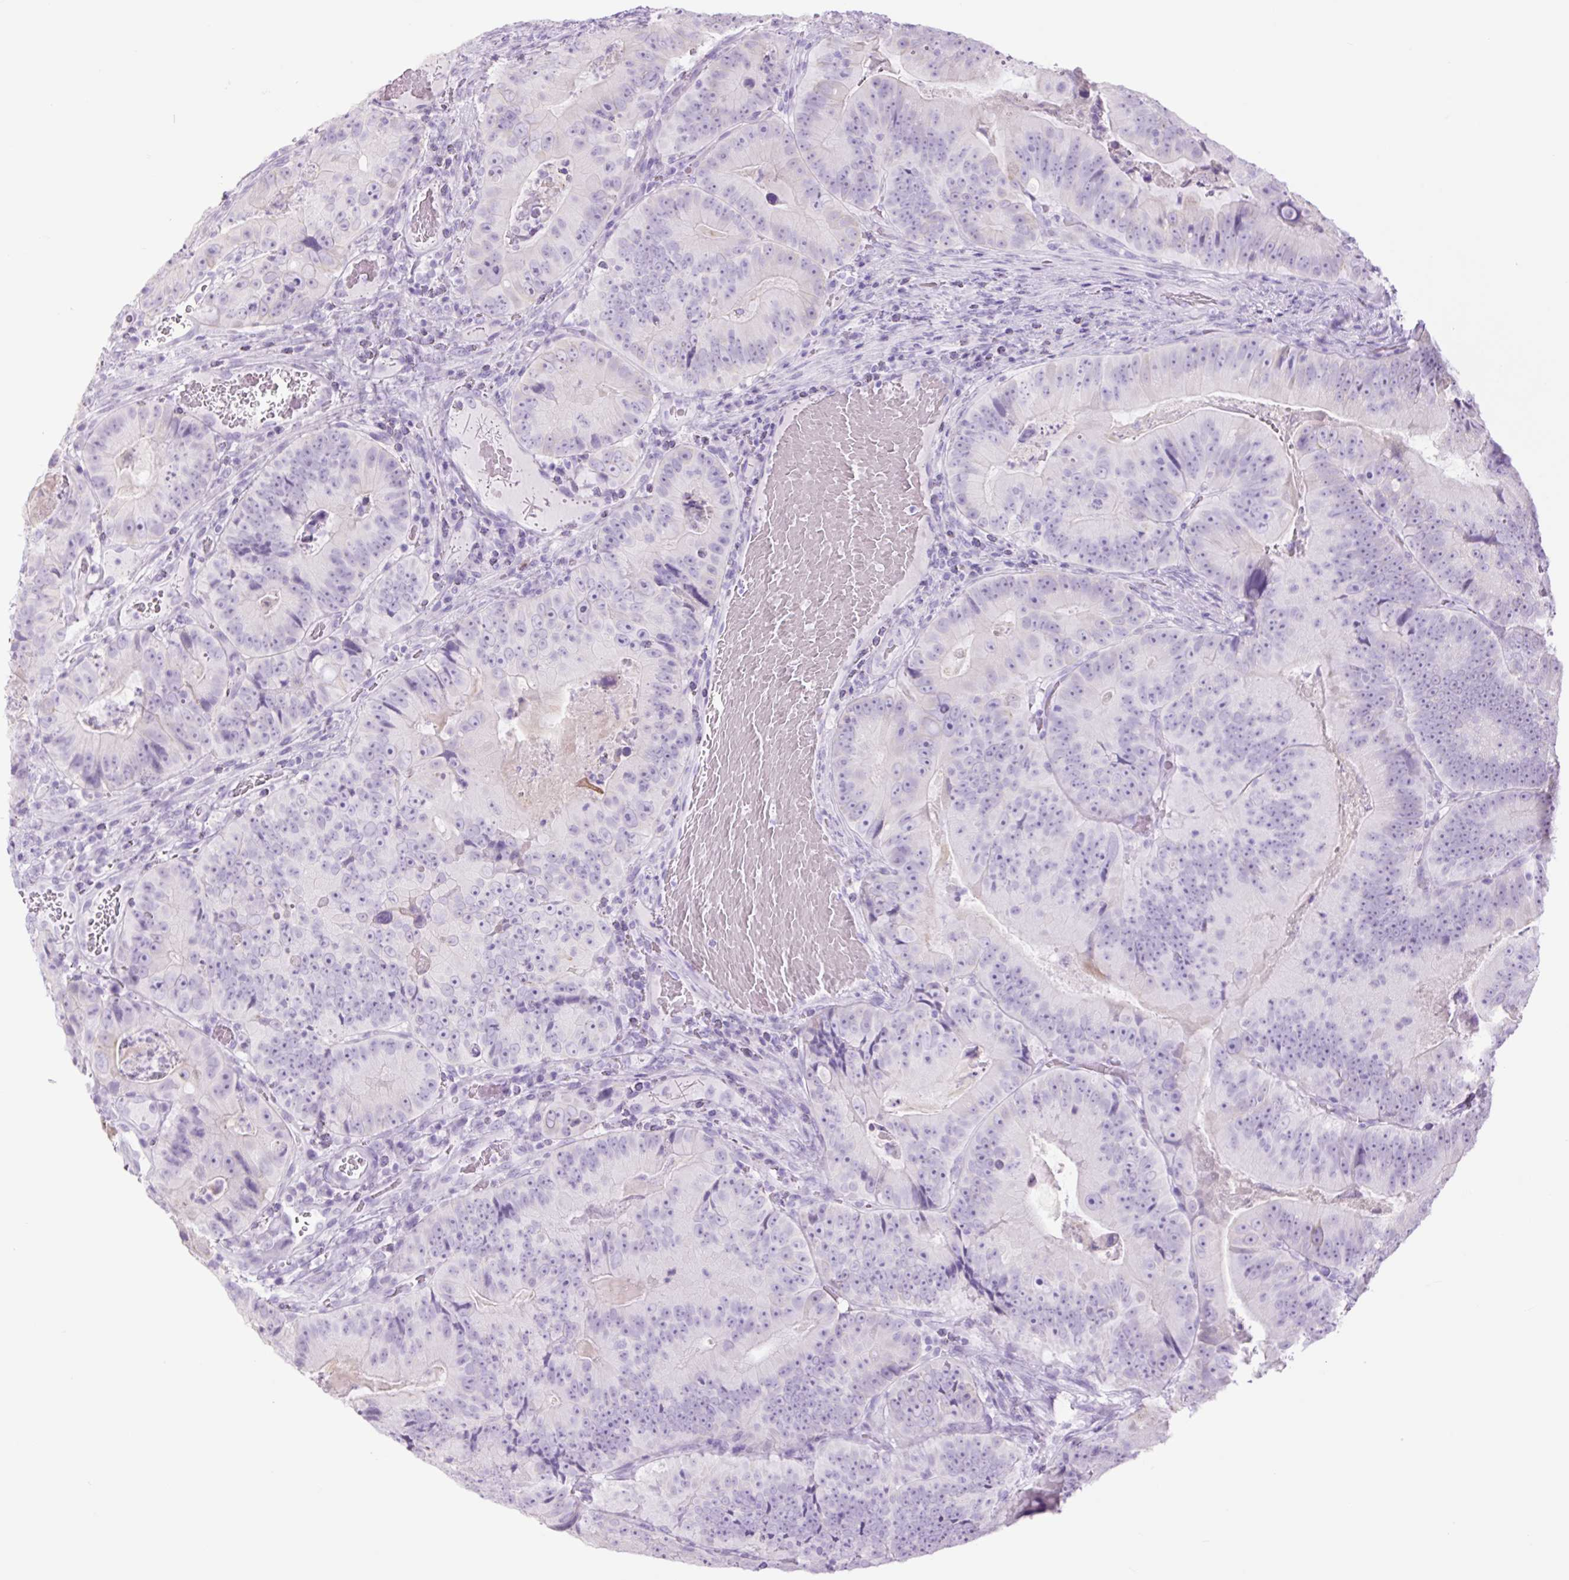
{"staining": {"intensity": "negative", "quantity": "none", "location": "none"}, "tissue": "colorectal cancer", "cell_type": "Tumor cells", "image_type": "cancer", "snomed": [{"axis": "morphology", "description": "Adenocarcinoma, NOS"}, {"axis": "topography", "description": "Colon"}], "caption": "Tumor cells show no significant positivity in colorectal adenocarcinoma.", "gene": "TFF2", "patient": {"sex": "female", "age": 86}}